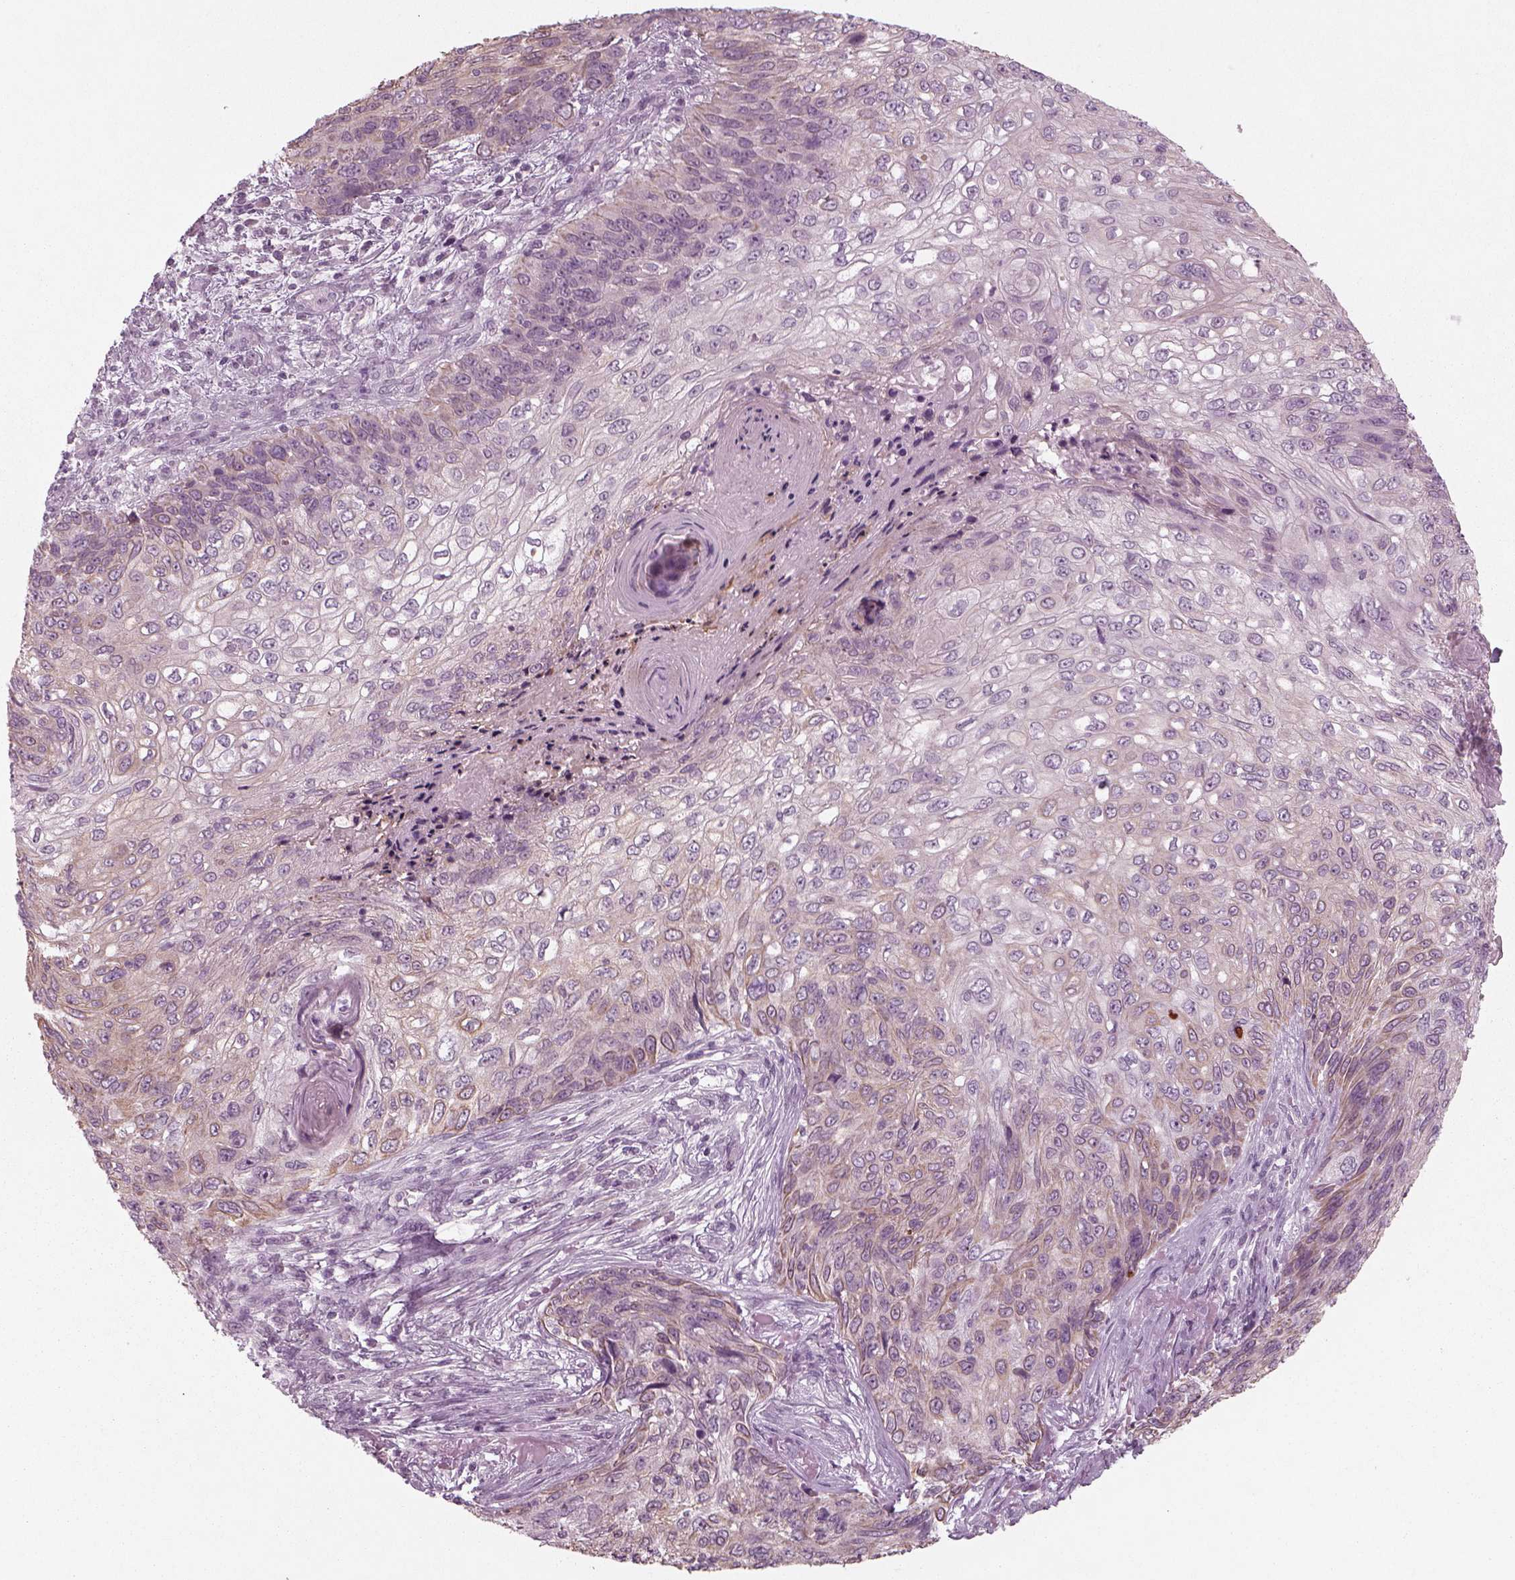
{"staining": {"intensity": "weak", "quantity": "25%-75%", "location": "cytoplasmic/membranous"}, "tissue": "skin cancer", "cell_type": "Tumor cells", "image_type": "cancer", "snomed": [{"axis": "morphology", "description": "Squamous cell carcinoma, NOS"}, {"axis": "topography", "description": "Skin"}], "caption": "There is low levels of weak cytoplasmic/membranous expression in tumor cells of skin squamous cell carcinoma, as demonstrated by immunohistochemical staining (brown color).", "gene": "MGAT4D", "patient": {"sex": "male", "age": 92}}